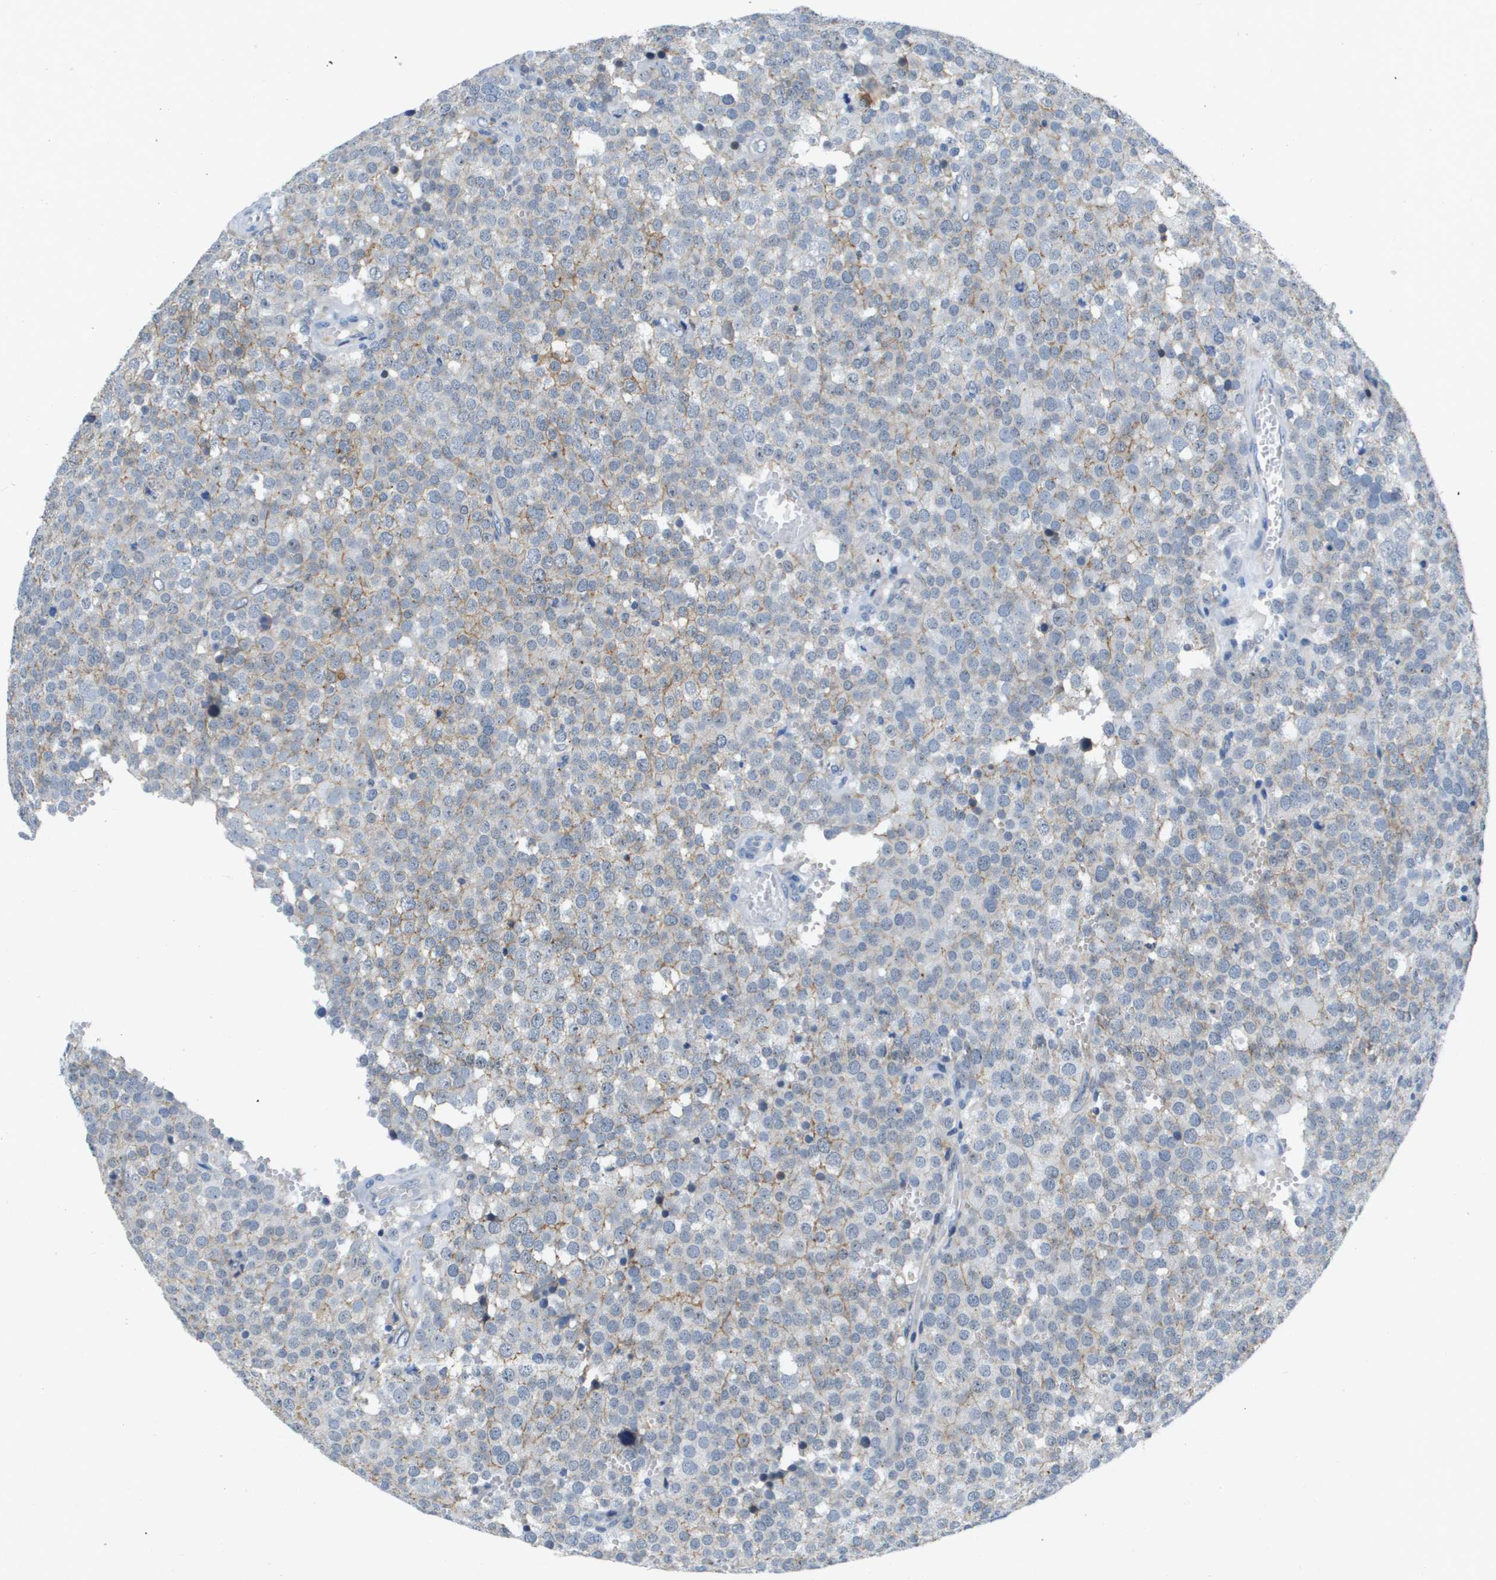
{"staining": {"intensity": "moderate", "quantity": "<25%", "location": "cytoplasmic/membranous"}, "tissue": "testis cancer", "cell_type": "Tumor cells", "image_type": "cancer", "snomed": [{"axis": "morphology", "description": "Normal tissue, NOS"}, {"axis": "morphology", "description": "Seminoma, NOS"}, {"axis": "topography", "description": "Testis"}], "caption": "Testis cancer stained with immunohistochemistry (IHC) exhibits moderate cytoplasmic/membranous staining in approximately <25% of tumor cells.", "gene": "ITGA6", "patient": {"sex": "male", "age": 71}}